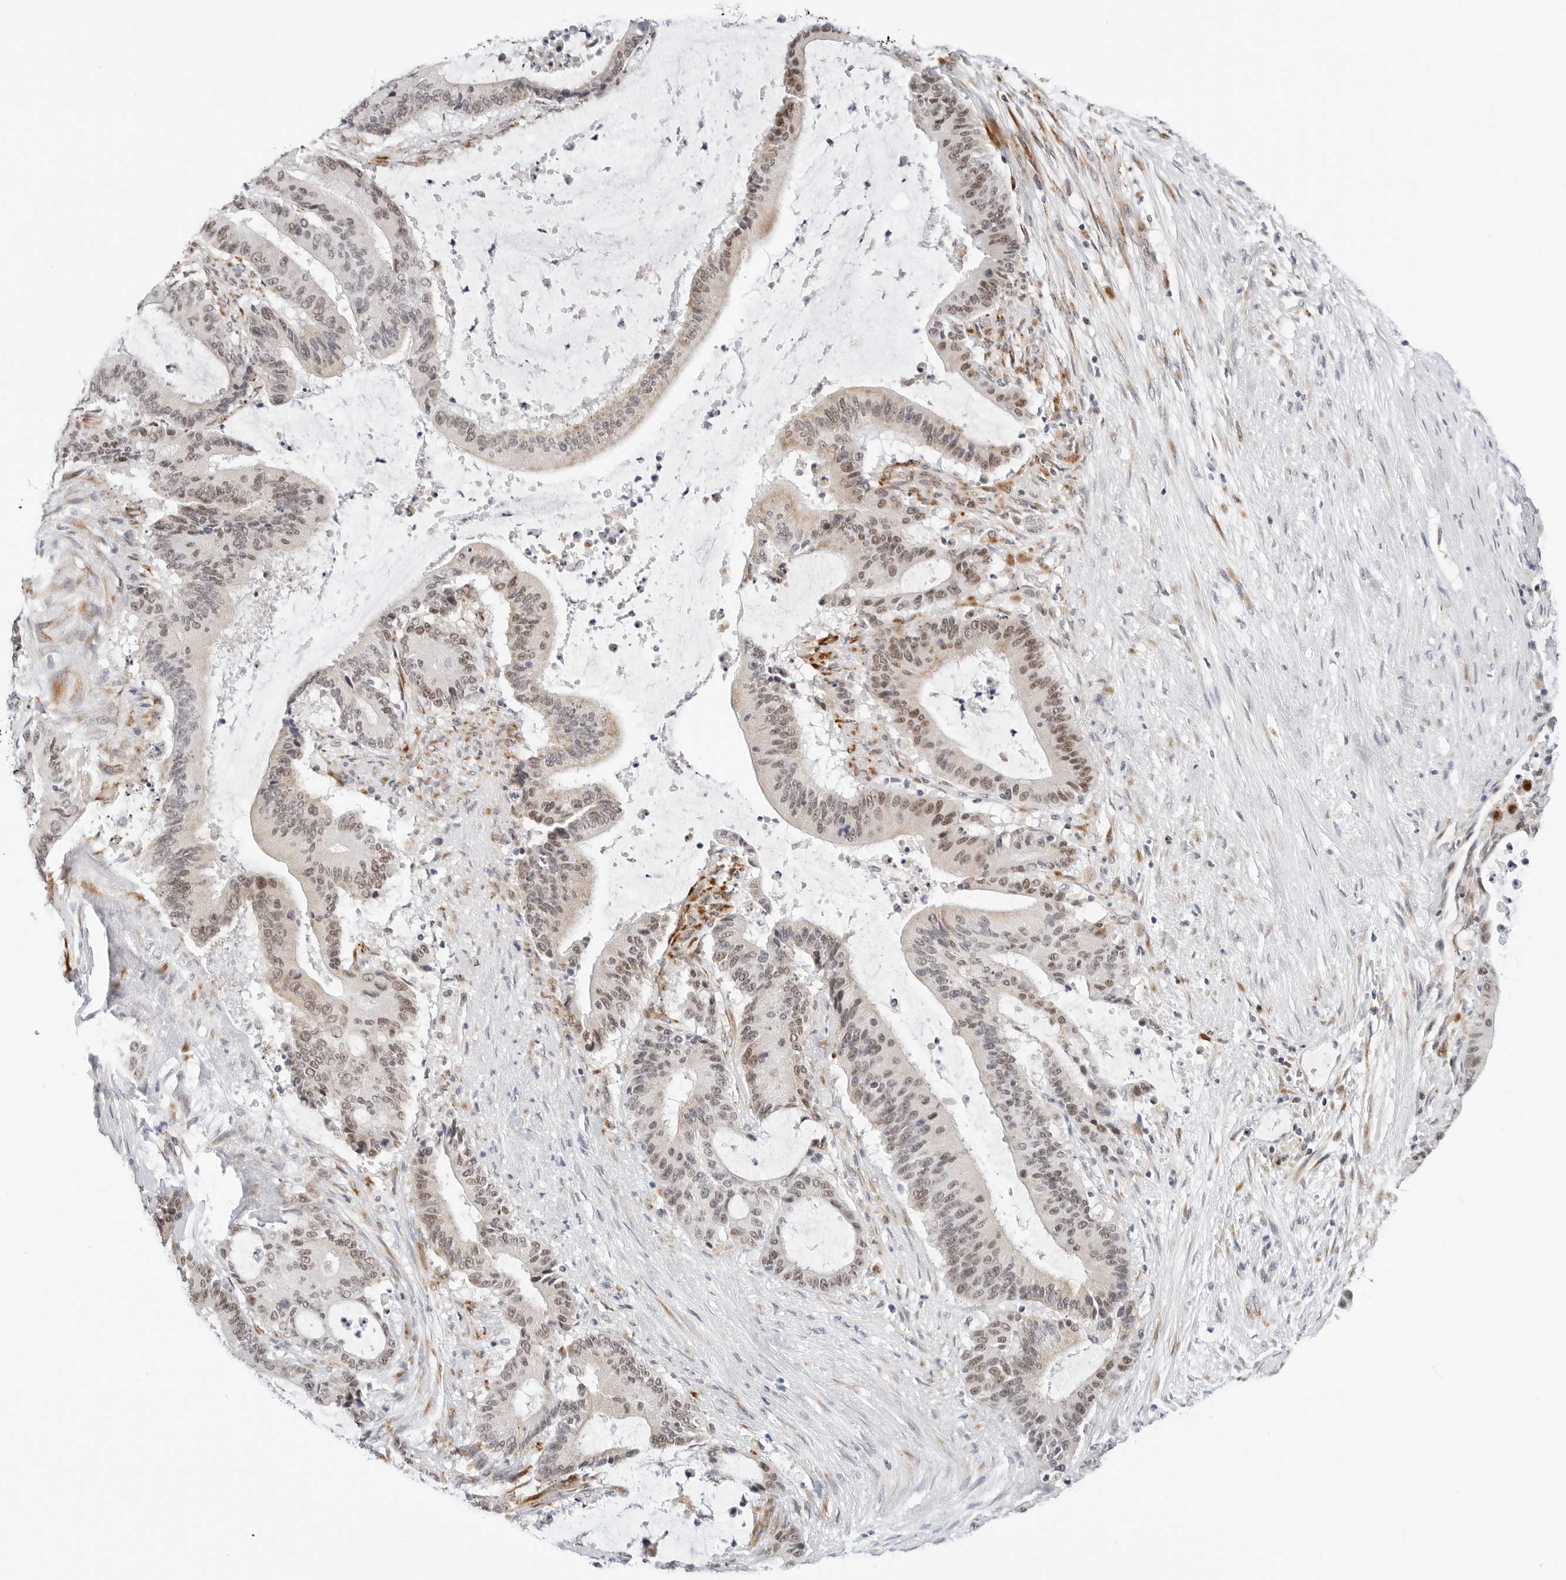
{"staining": {"intensity": "moderate", "quantity": "25%-75%", "location": "nuclear"}, "tissue": "liver cancer", "cell_type": "Tumor cells", "image_type": "cancer", "snomed": [{"axis": "morphology", "description": "Normal tissue, NOS"}, {"axis": "morphology", "description": "Cholangiocarcinoma"}, {"axis": "topography", "description": "Liver"}, {"axis": "topography", "description": "Peripheral nerve tissue"}], "caption": "IHC (DAB (3,3'-diaminobenzidine)) staining of liver cancer (cholangiocarcinoma) displays moderate nuclear protein positivity in approximately 25%-75% of tumor cells. Using DAB (3,3'-diaminobenzidine) (brown) and hematoxylin (blue) stains, captured at high magnification using brightfield microscopy.", "gene": "TSEN2", "patient": {"sex": "female", "age": 73}}